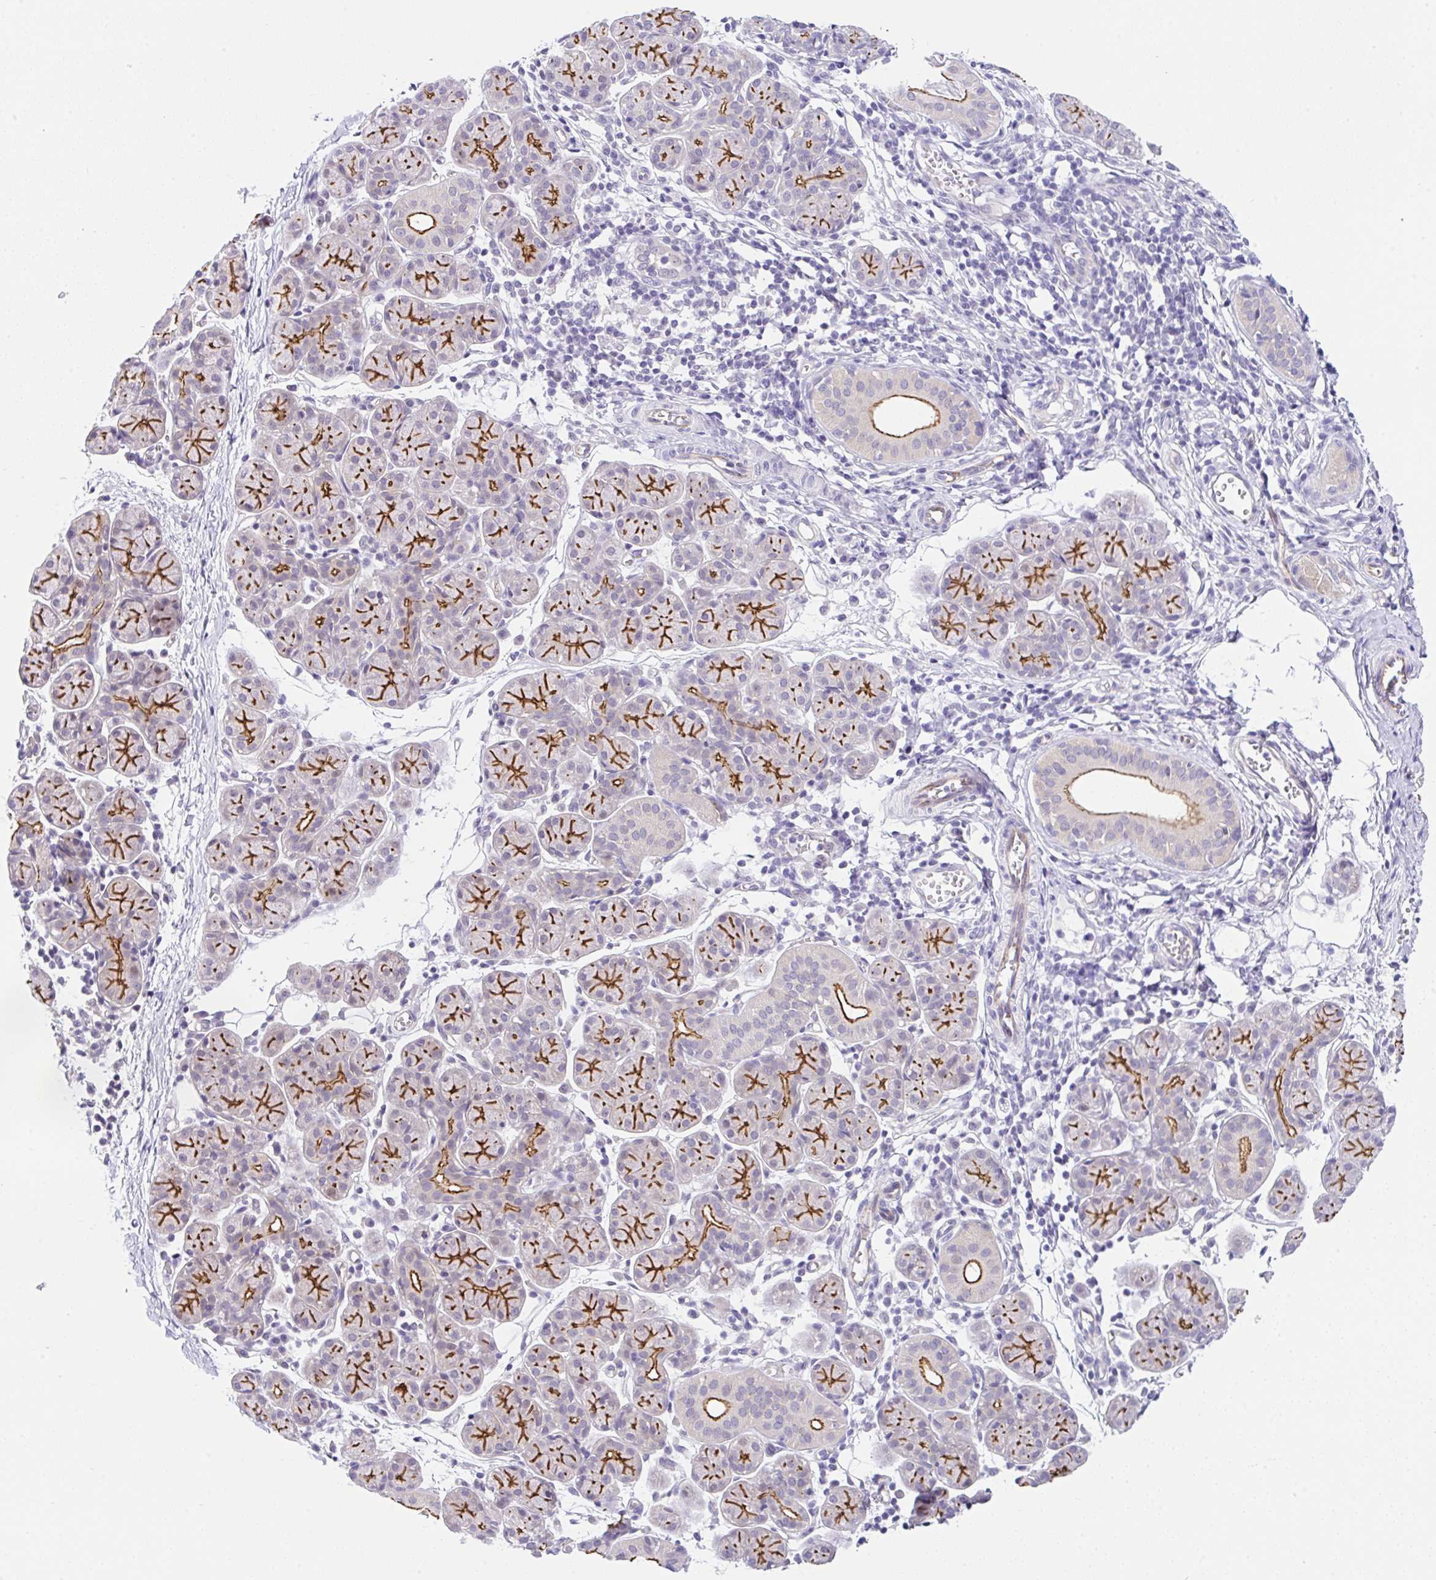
{"staining": {"intensity": "strong", "quantity": "25%-75%", "location": "cytoplasmic/membranous"}, "tissue": "salivary gland", "cell_type": "Glandular cells", "image_type": "normal", "snomed": [{"axis": "morphology", "description": "Normal tissue, NOS"}, {"axis": "morphology", "description": "Inflammation, NOS"}, {"axis": "topography", "description": "Lymph node"}, {"axis": "topography", "description": "Salivary gland"}], "caption": "Brown immunohistochemical staining in benign human salivary gland displays strong cytoplasmic/membranous positivity in approximately 25%-75% of glandular cells. The staining was performed using DAB (3,3'-diaminobenzidine) to visualize the protein expression in brown, while the nuclei were stained in blue with hematoxylin (Magnification: 20x).", "gene": "CGNL1", "patient": {"sex": "male", "age": 3}}